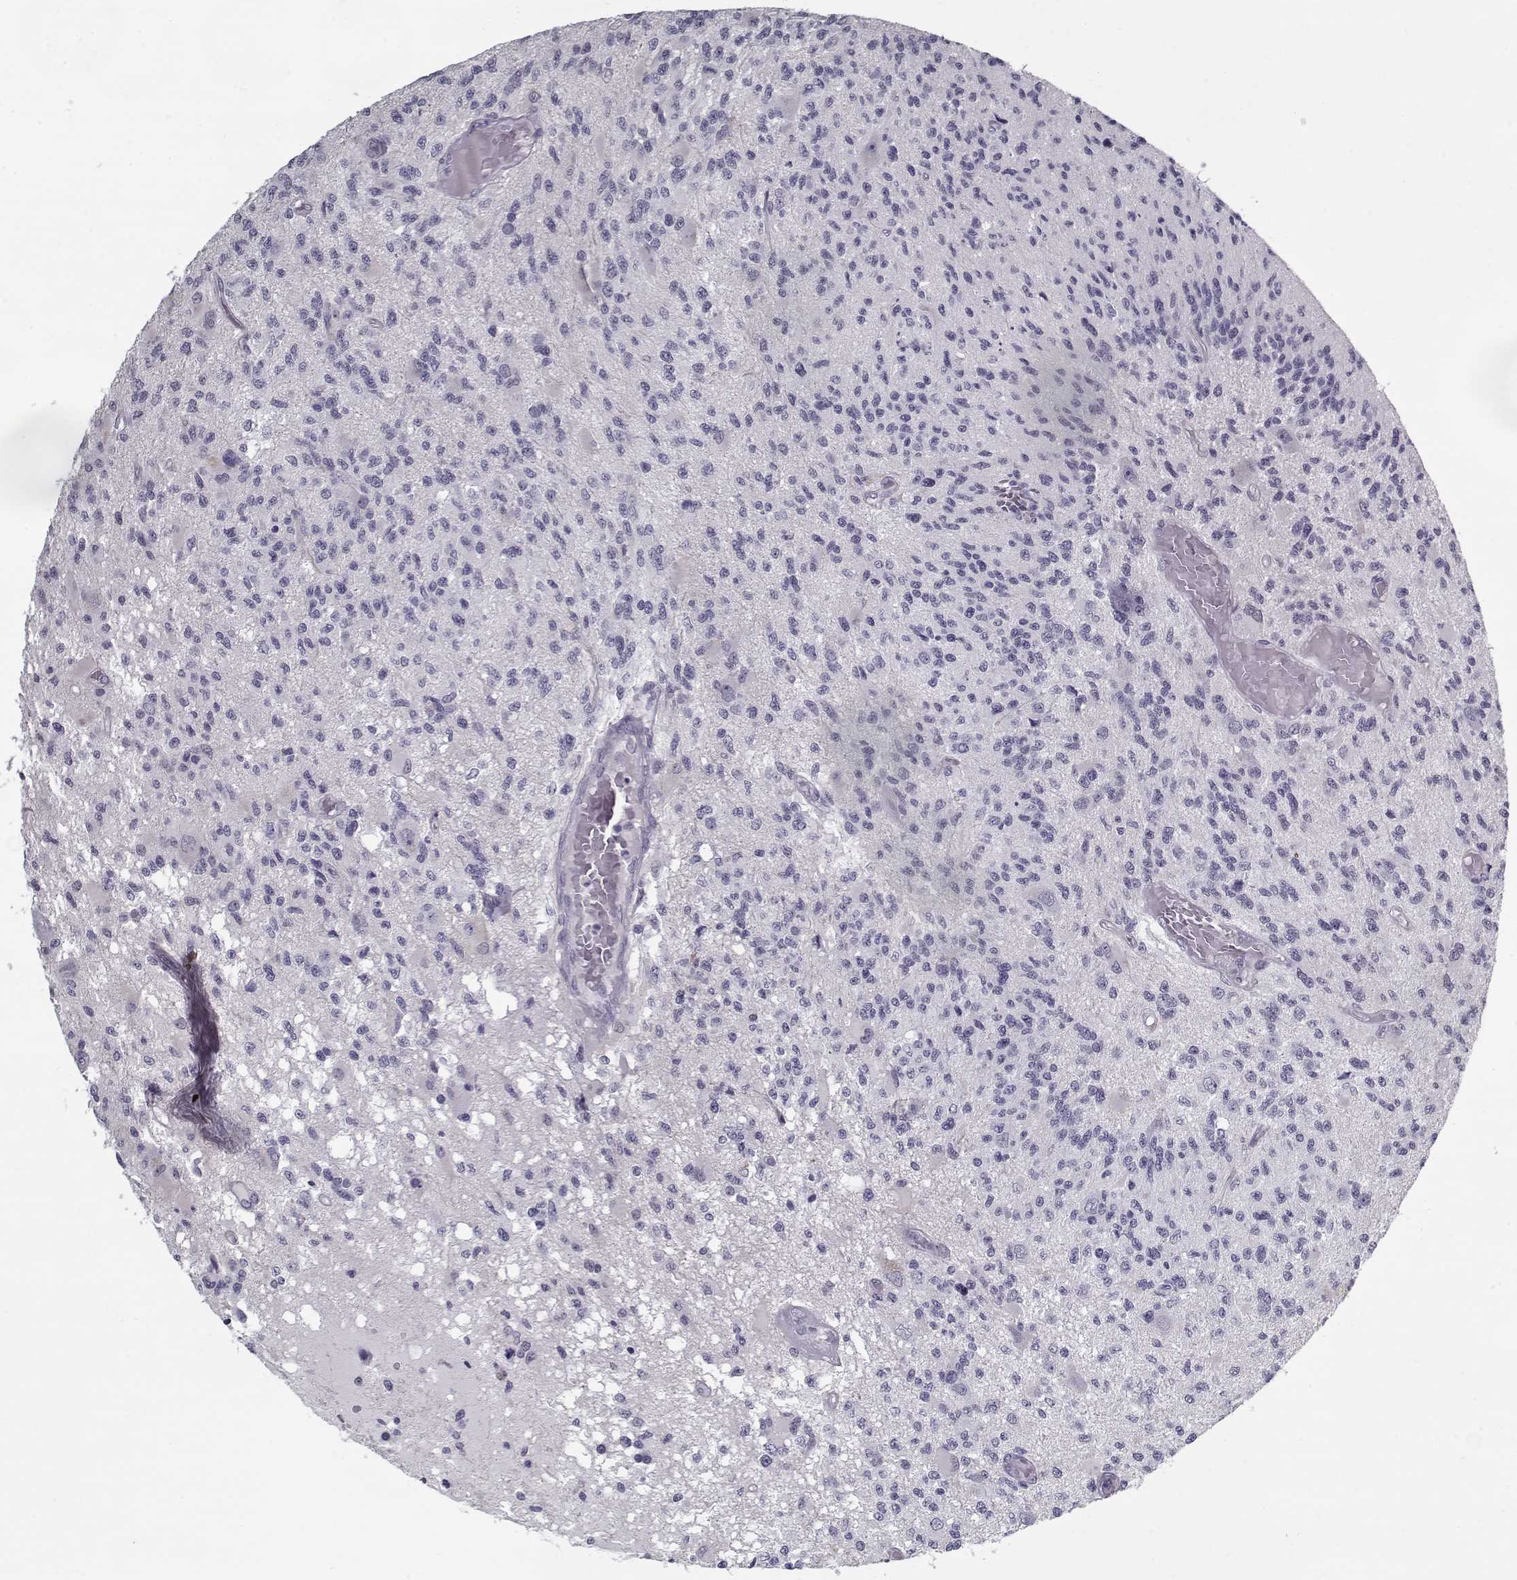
{"staining": {"intensity": "negative", "quantity": "none", "location": "none"}, "tissue": "glioma", "cell_type": "Tumor cells", "image_type": "cancer", "snomed": [{"axis": "morphology", "description": "Glioma, malignant, High grade"}, {"axis": "topography", "description": "Brain"}], "caption": "IHC of human malignant high-grade glioma reveals no positivity in tumor cells.", "gene": "RNF32", "patient": {"sex": "female", "age": 63}}